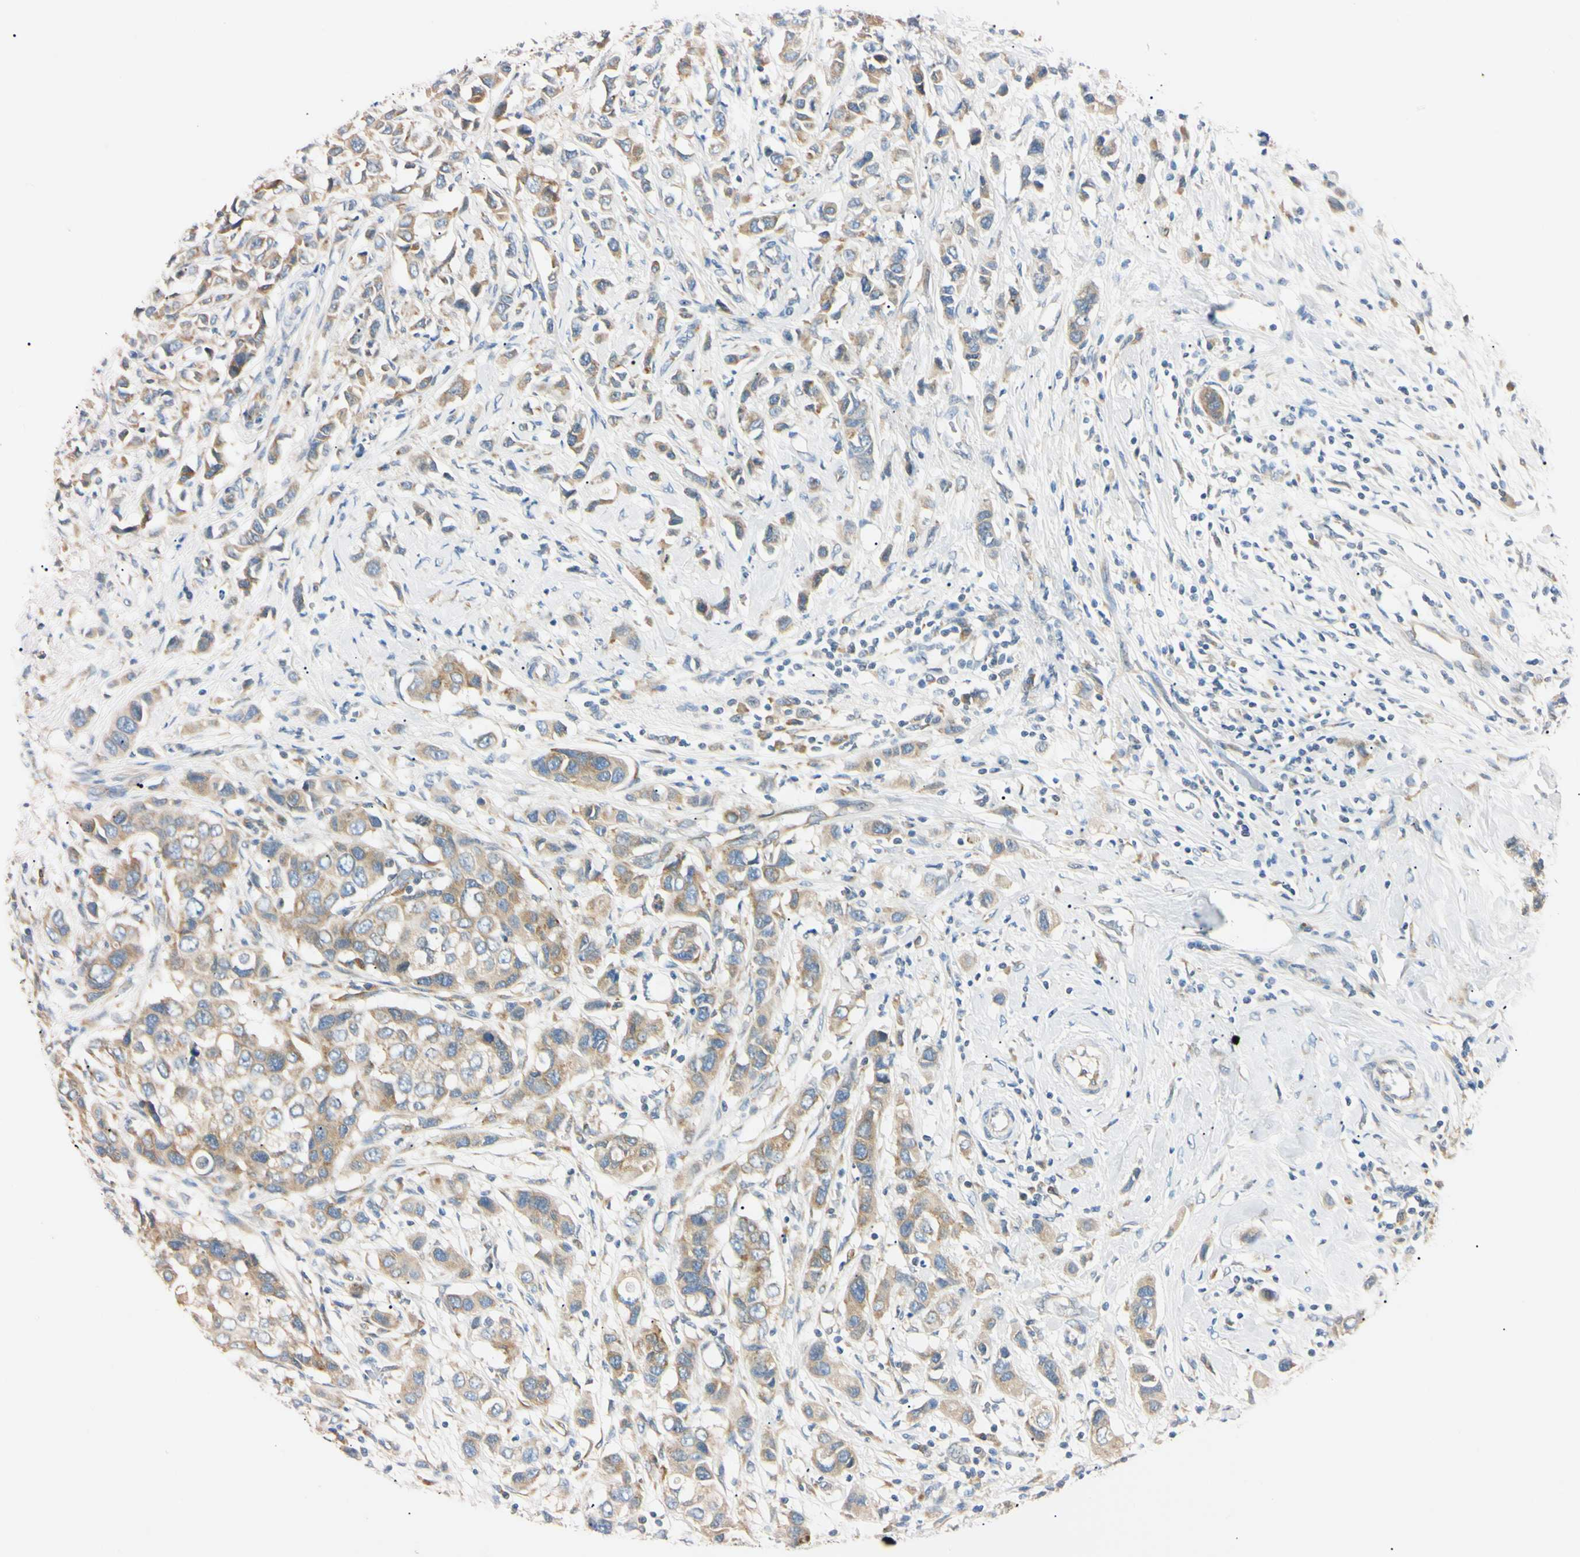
{"staining": {"intensity": "moderate", "quantity": ">75%", "location": "cytoplasmic/membranous"}, "tissue": "breast cancer", "cell_type": "Tumor cells", "image_type": "cancer", "snomed": [{"axis": "morphology", "description": "Normal tissue, NOS"}, {"axis": "morphology", "description": "Duct carcinoma"}, {"axis": "topography", "description": "Breast"}], "caption": "Breast cancer stained for a protein exhibits moderate cytoplasmic/membranous positivity in tumor cells.", "gene": "DNAJB12", "patient": {"sex": "female", "age": 50}}